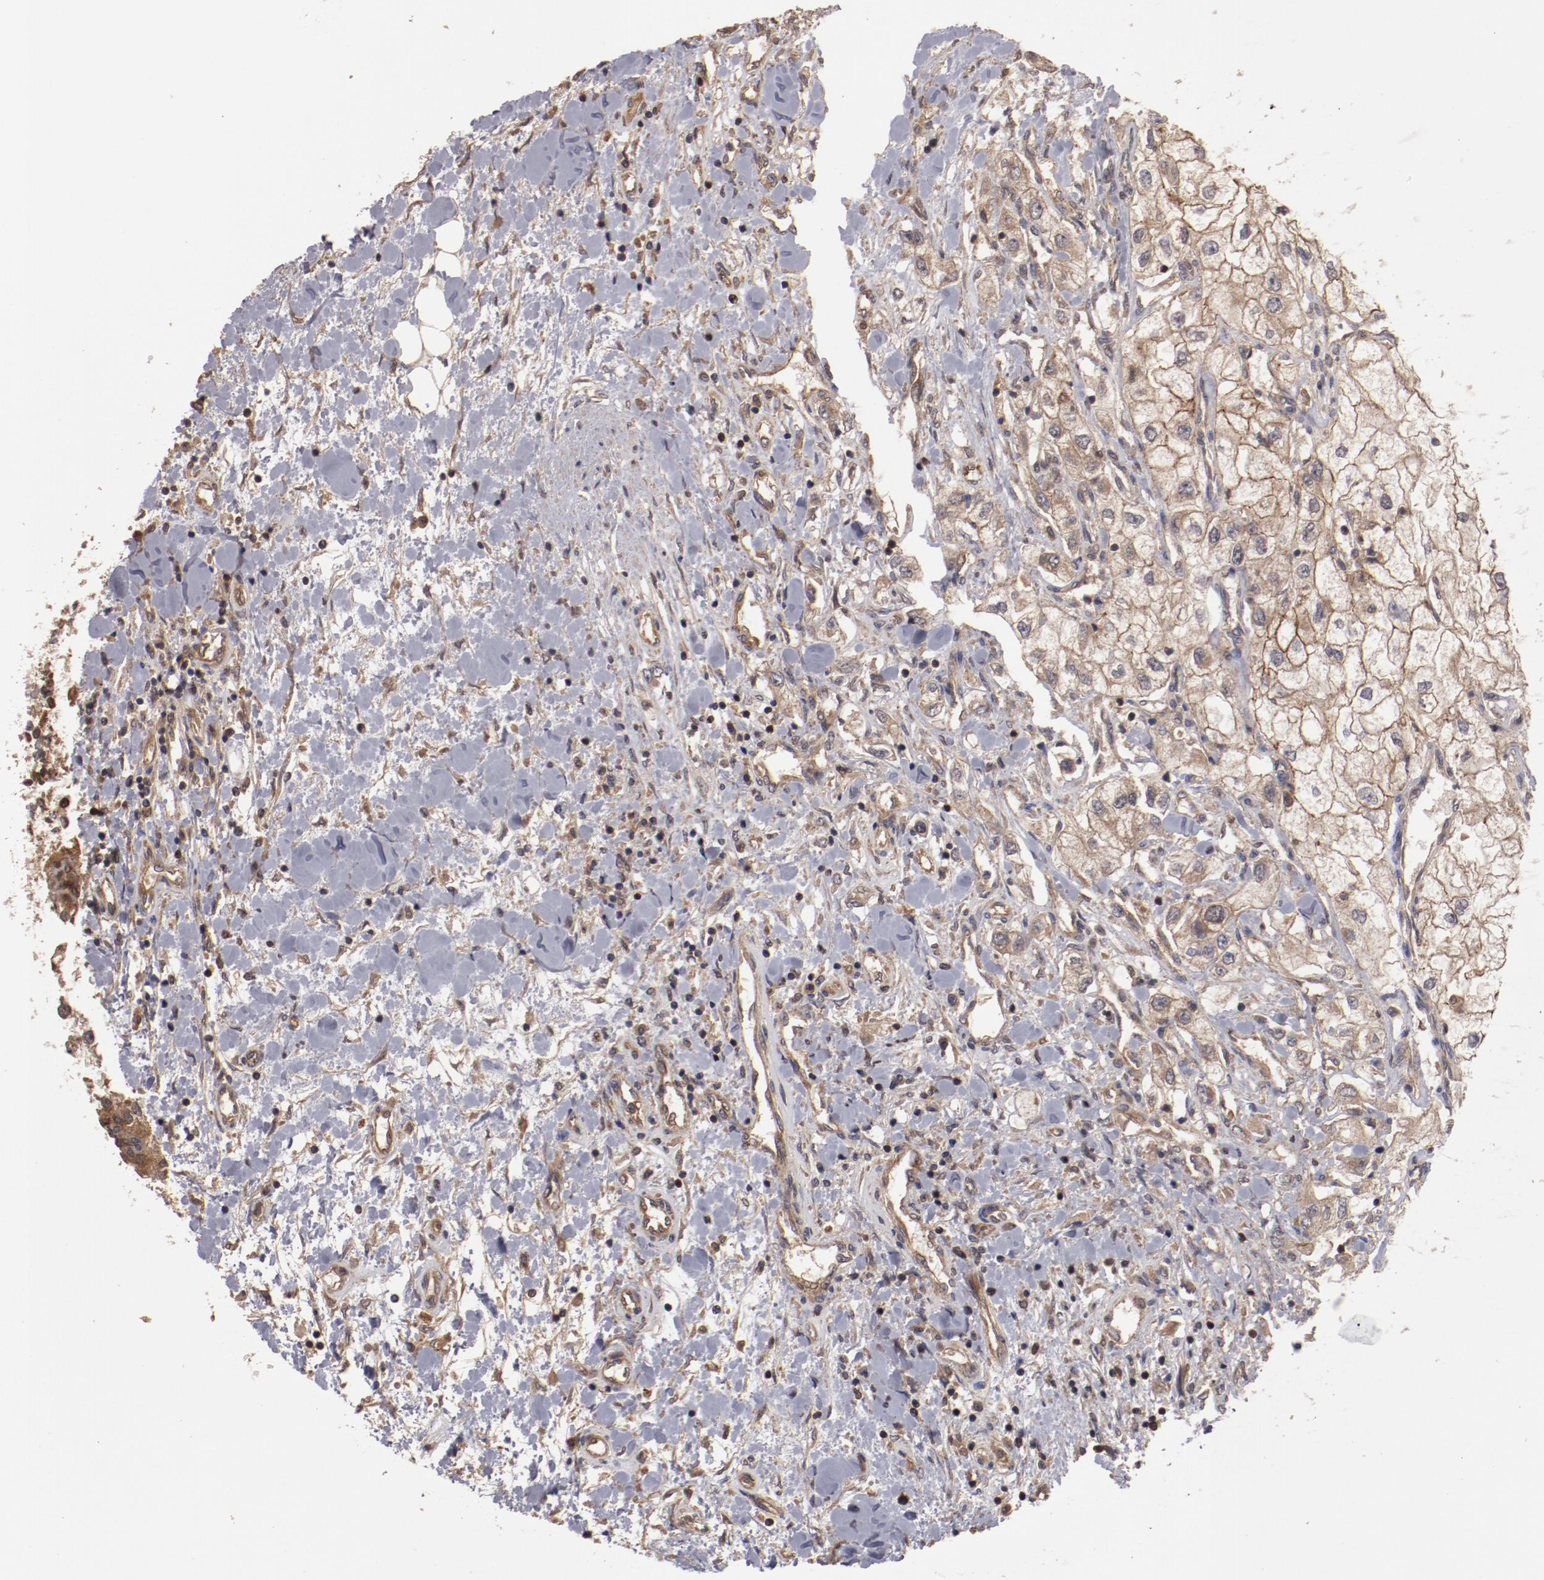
{"staining": {"intensity": "weak", "quantity": "25%-75%", "location": "cytoplasmic/membranous"}, "tissue": "renal cancer", "cell_type": "Tumor cells", "image_type": "cancer", "snomed": [{"axis": "morphology", "description": "Adenocarcinoma, NOS"}, {"axis": "topography", "description": "Kidney"}], "caption": "IHC staining of adenocarcinoma (renal), which displays low levels of weak cytoplasmic/membranous staining in approximately 25%-75% of tumor cells indicating weak cytoplasmic/membranous protein positivity. The staining was performed using DAB (3,3'-diaminobenzidine) (brown) for protein detection and nuclei were counterstained in hematoxylin (blue).", "gene": "RPS6KA6", "patient": {"sex": "male", "age": 57}}